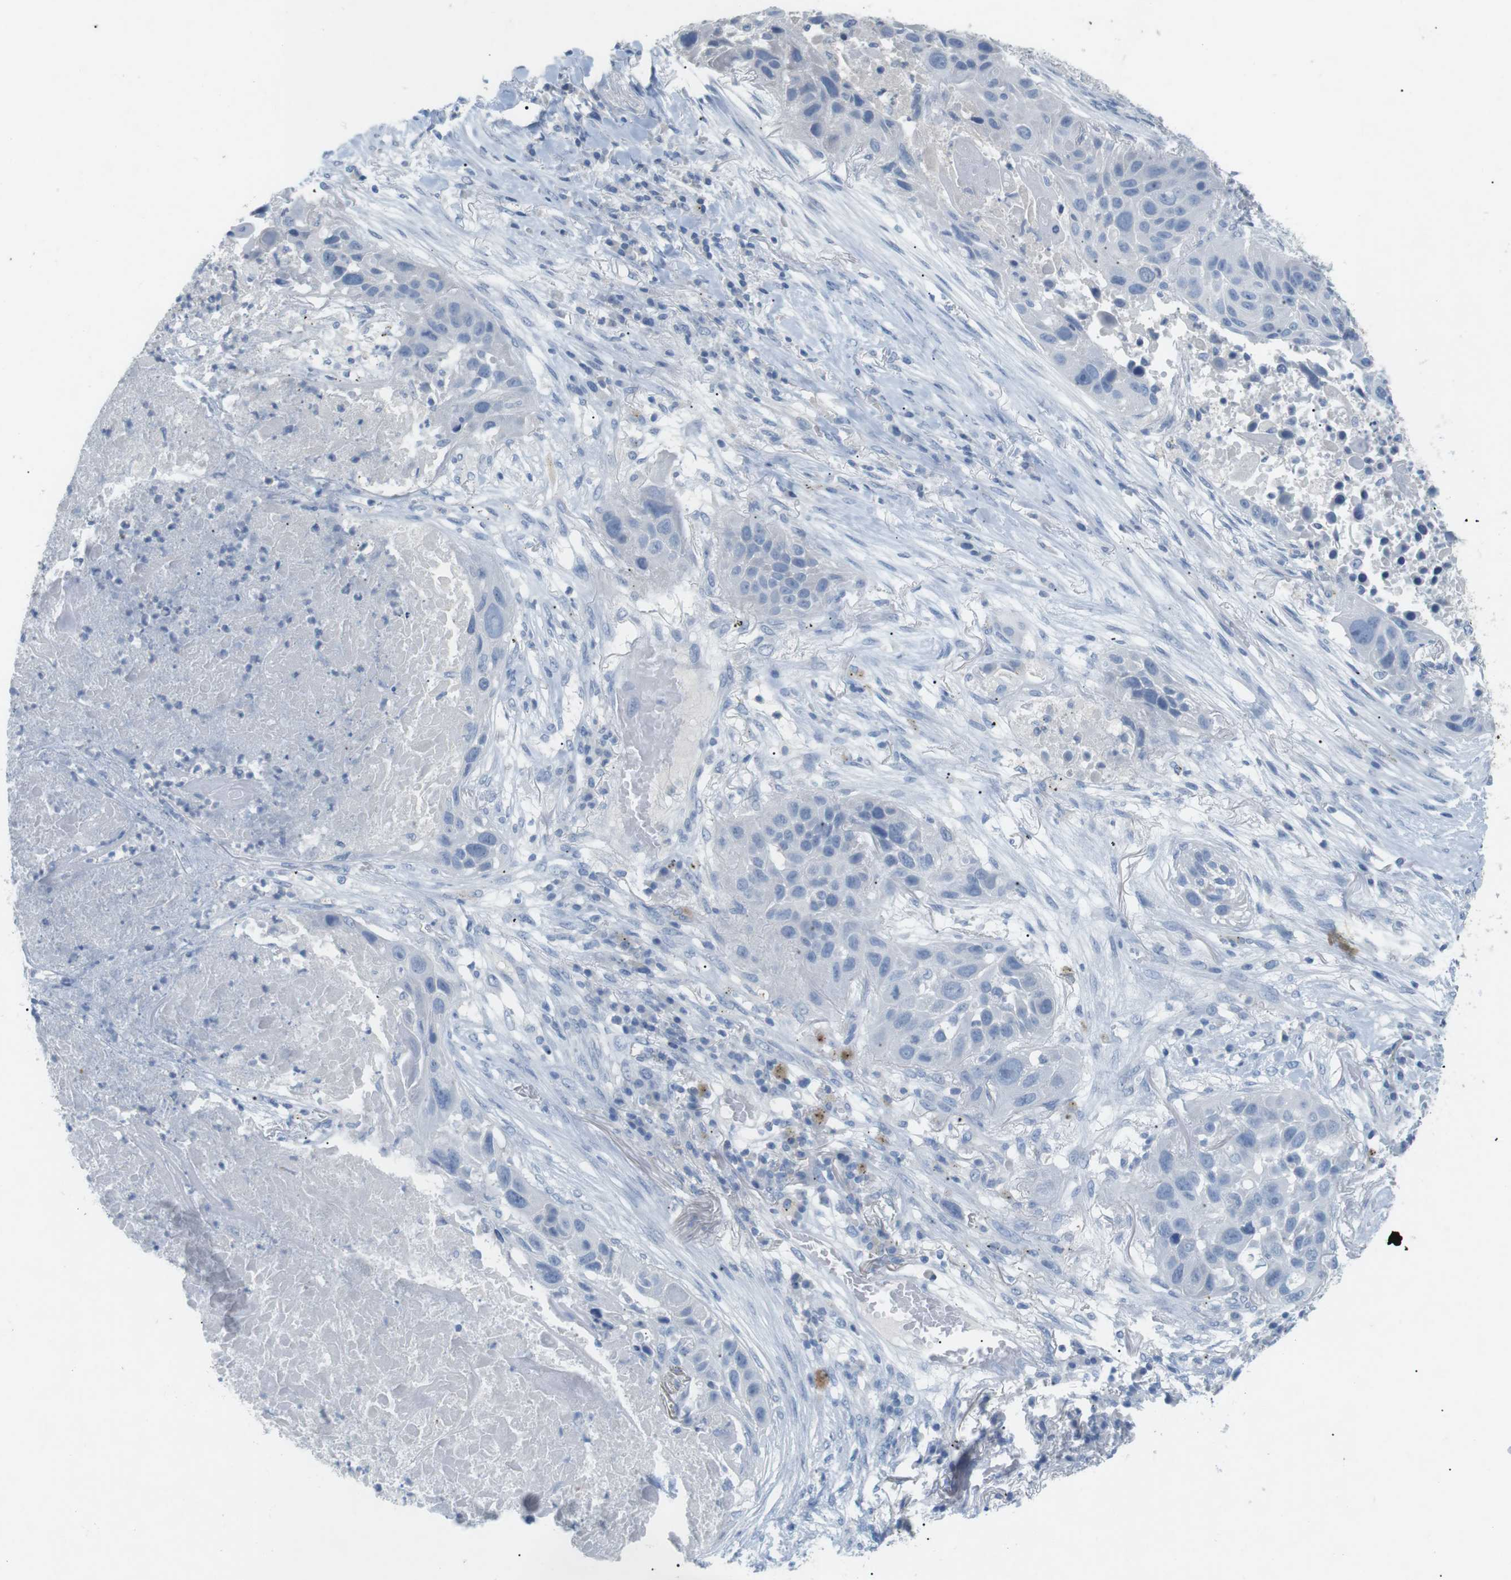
{"staining": {"intensity": "negative", "quantity": "none", "location": "none"}, "tissue": "lung cancer", "cell_type": "Tumor cells", "image_type": "cancer", "snomed": [{"axis": "morphology", "description": "Squamous cell carcinoma, NOS"}, {"axis": "topography", "description": "Lung"}], "caption": "Squamous cell carcinoma (lung) was stained to show a protein in brown. There is no significant positivity in tumor cells.", "gene": "HBG2", "patient": {"sex": "male", "age": 57}}